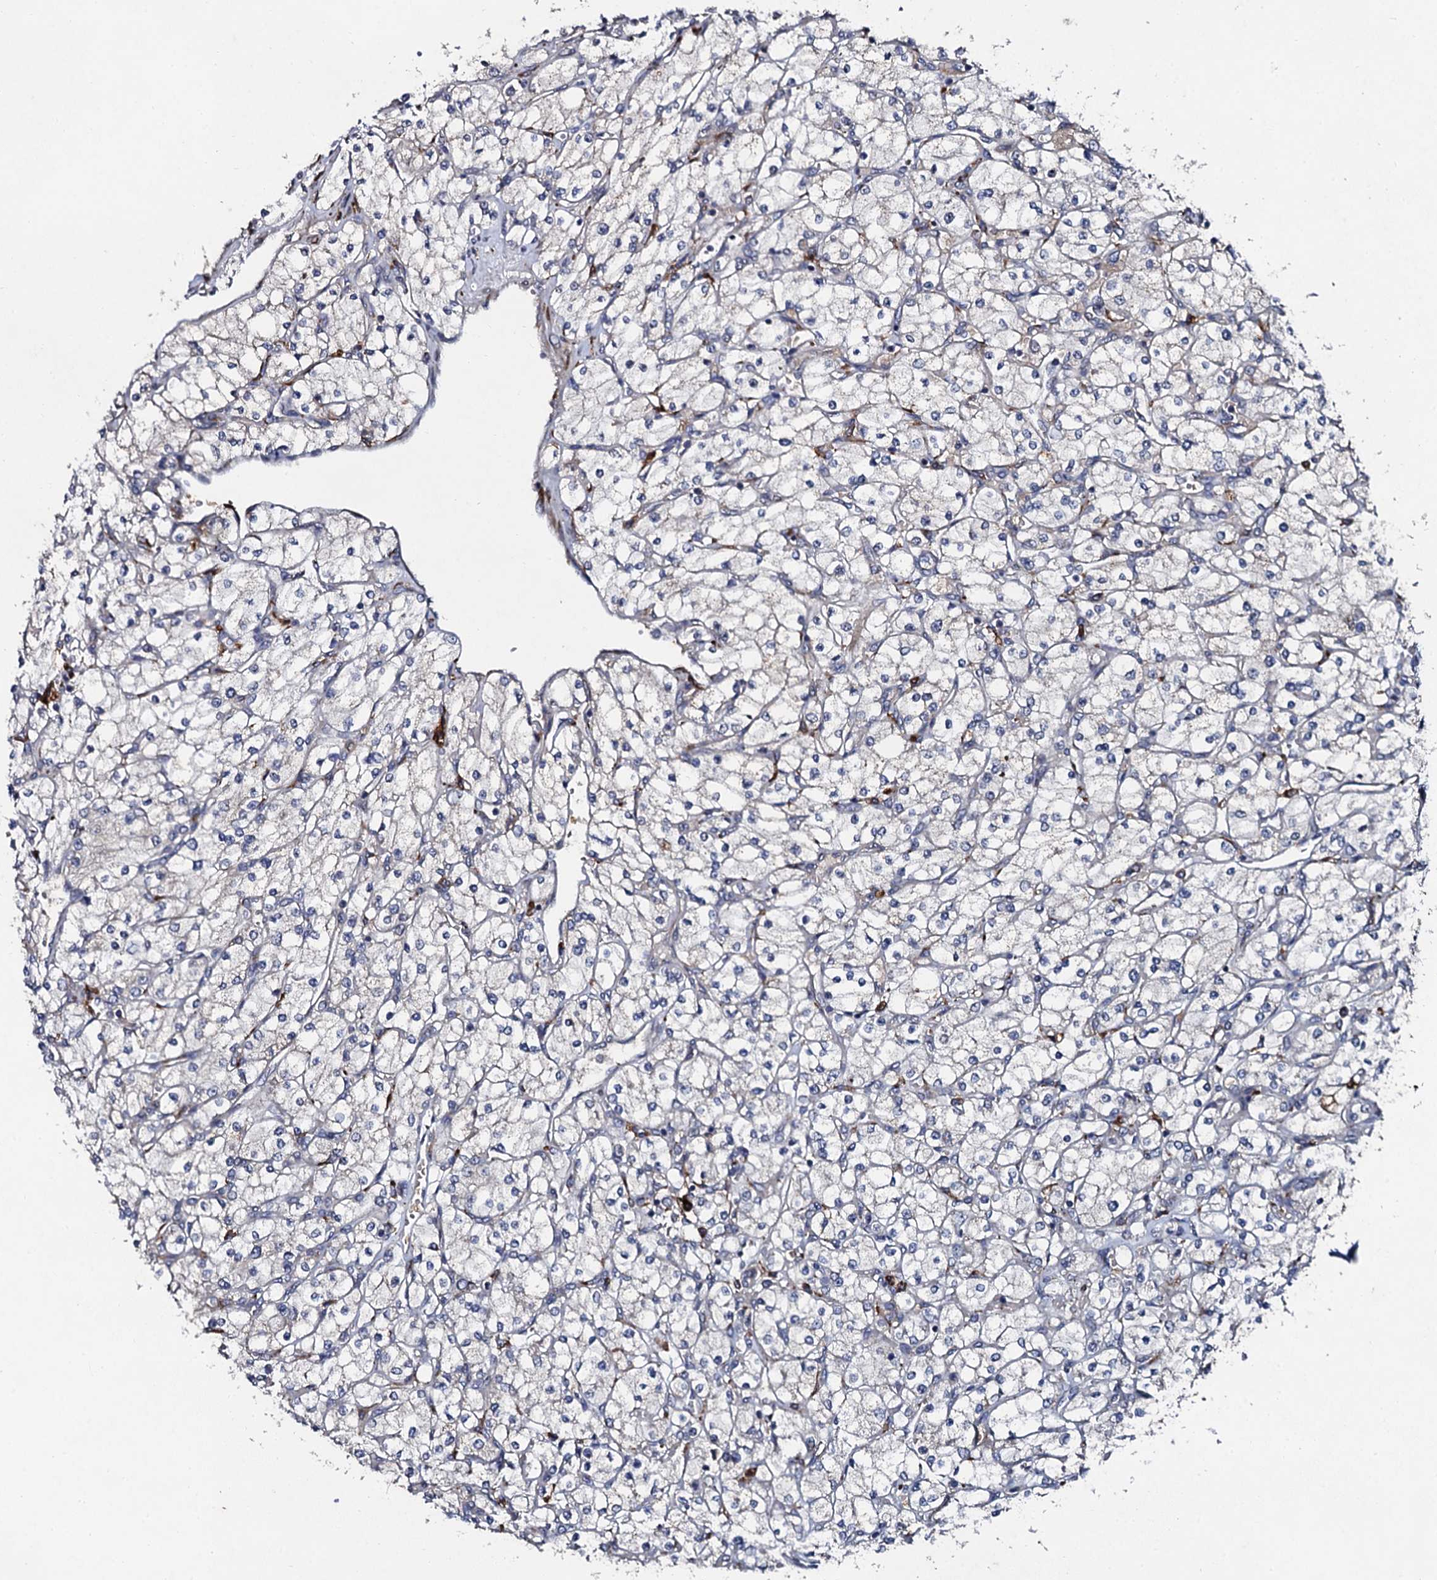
{"staining": {"intensity": "negative", "quantity": "none", "location": "none"}, "tissue": "renal cancer", "cell_type": "Tumor cells", "image_type": "cancer", "snomed": [{"axis": "morphology", "description": "Adenocarcinoma, NOS"}, {"axis": "topography", "description": "Kidney"}], "caption": "Image shows no significant protein expression in tumor cells of renal adenocarcinoma.", "gene": "LRRC28", "patient": {"sex": "male", "age": 80}}